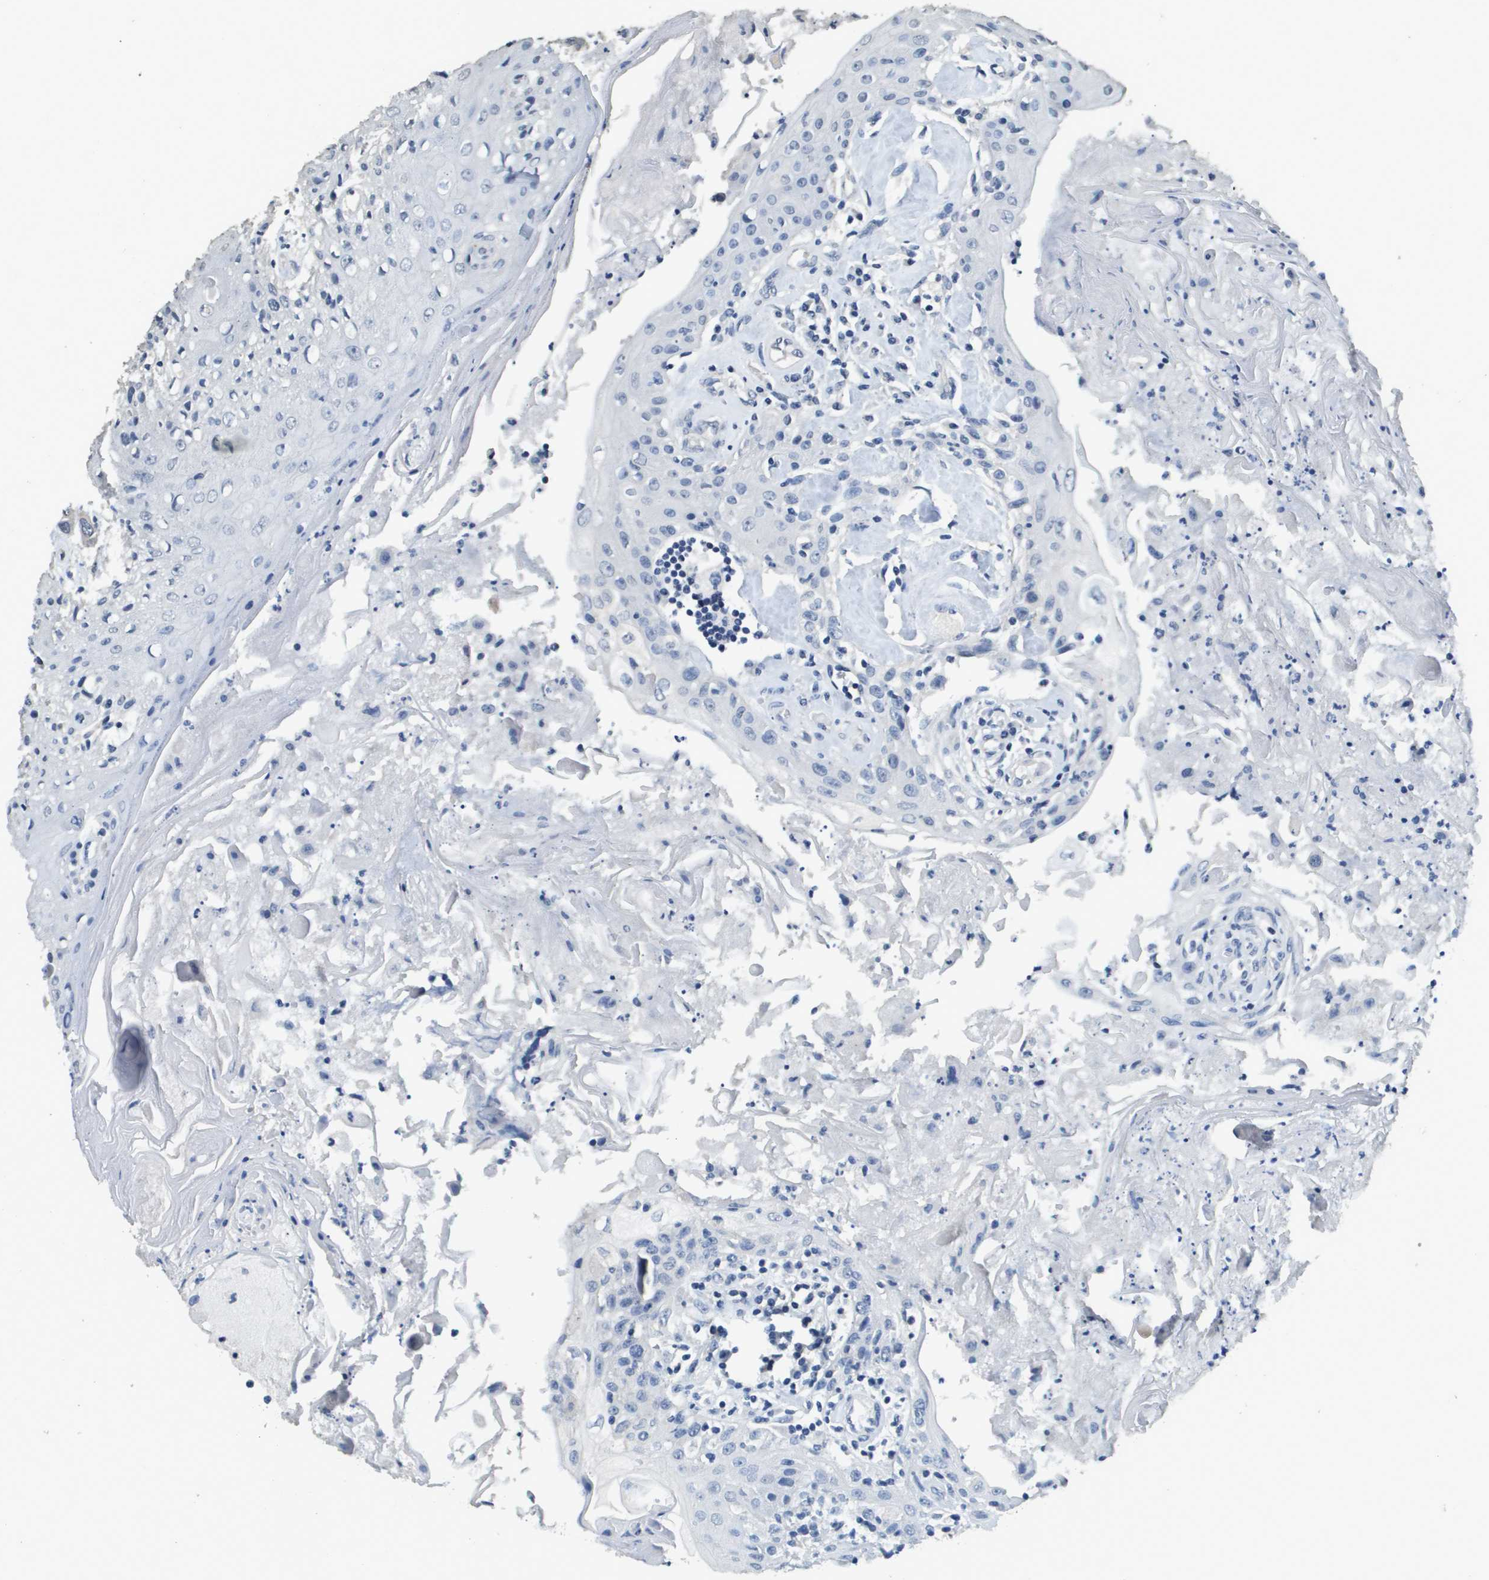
{"staining": {"intensity": "negative", "quantity": "none", "location": "none"}, "tissue": "head and neck cancer", "cell_type": "Tumor cells", "image_type": "cancer", "snomed": [{"axis": "morphology", "description": "Squamous cell carcinoma, NOS"}, {"axis": "topography", "description": "Oral tissue"}, {"axis": "topography", "description": "Head-Neck"}], "caption": "The immunohistochemistry image has no significant staining in tumor cells of head and neck cancer (squamous cell carcinoma) tissue.", "gene": "MT3", "patient": {"sex": "female", "age": 76}}